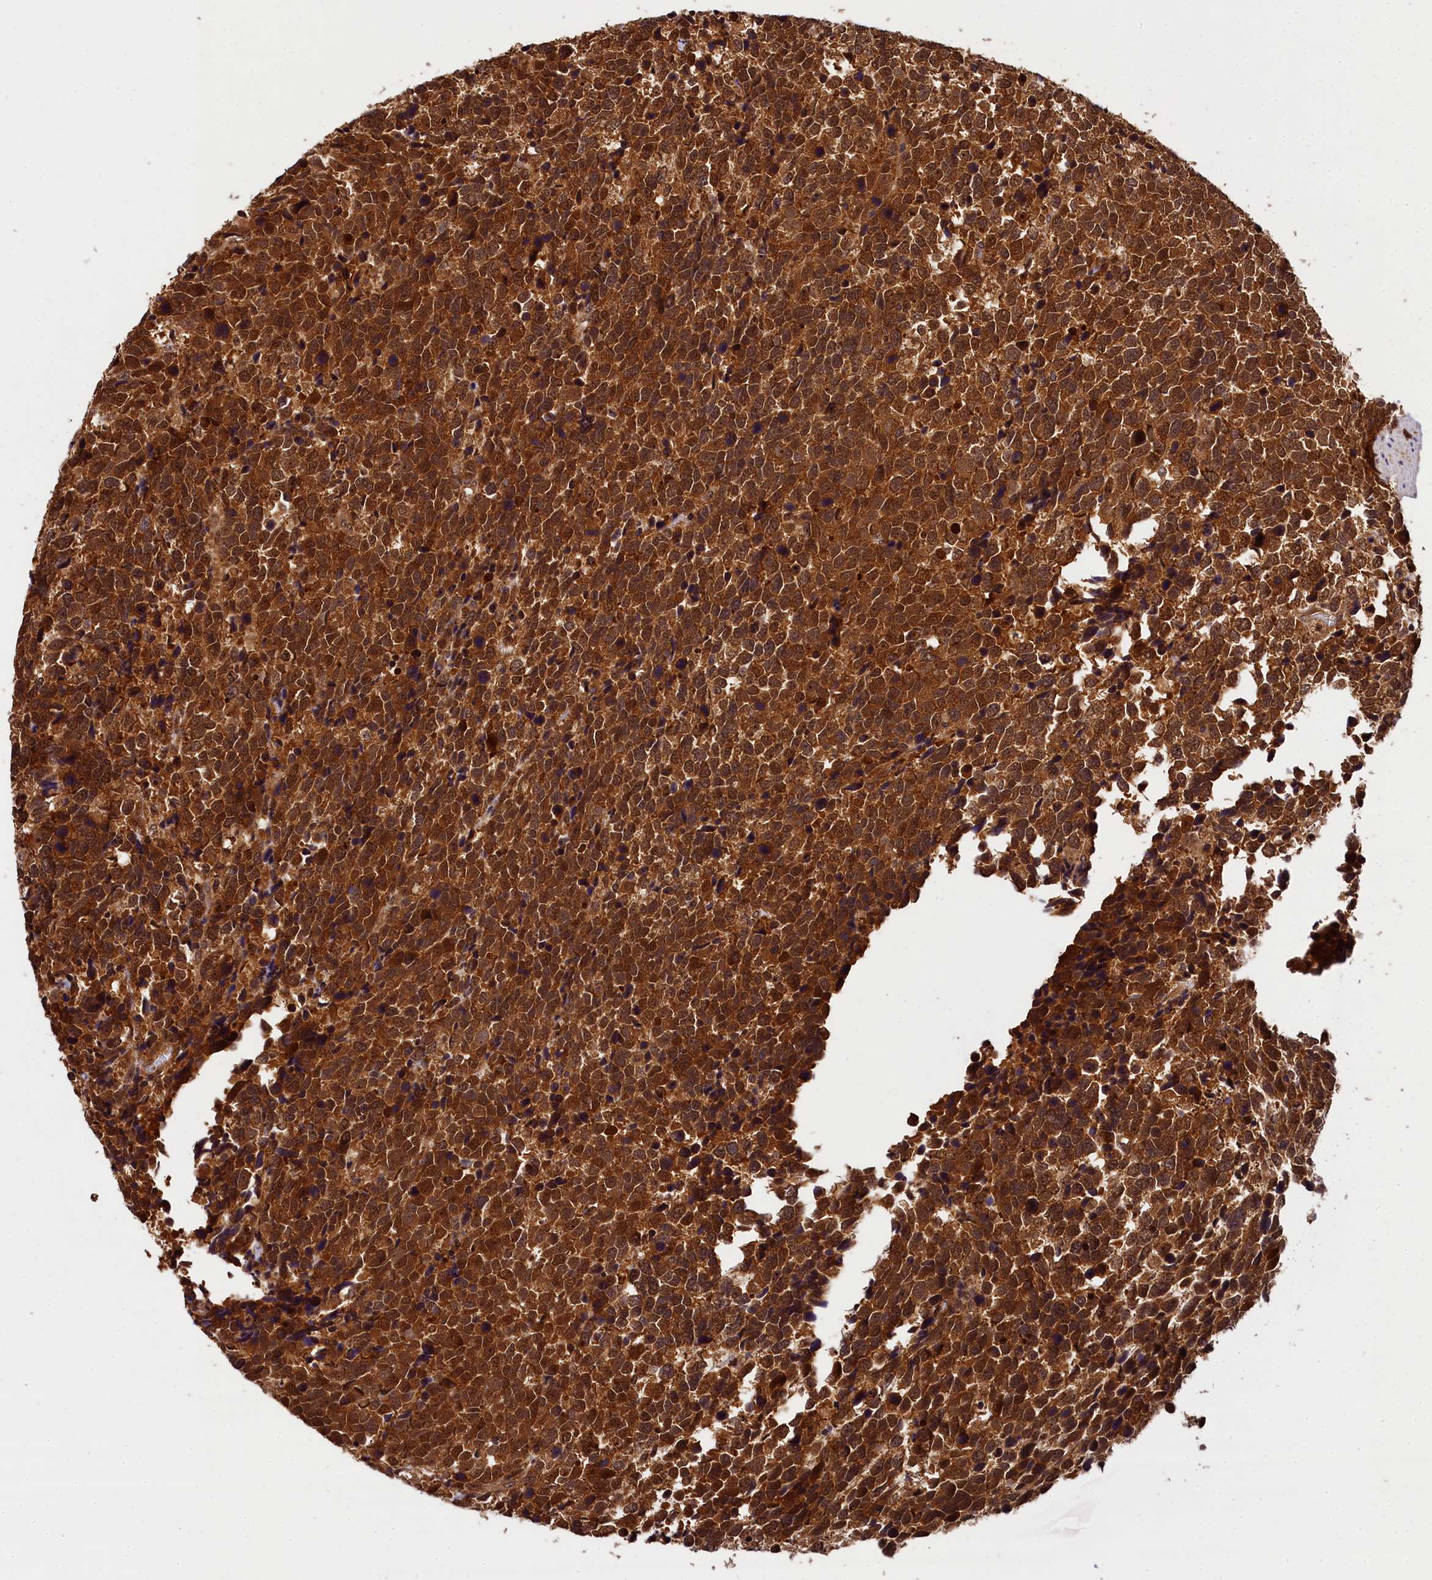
{"staining": {"intensity": "strong", "quantity": ">75%", "location": "cytoplasmic/membranous,nuclear"}, "tissue": "urothelial cancer", "cell_type": "Tumor cells", "image_type": "cancer", "snomed": [{"axis": "morphology", "description": "Urothelial carcinoma, High grade"}, {"axis": "topography", "description": "Urinary bladder"}], "caption": "Protein positivity by immunohistochemistry shows strong cytoplasmic/membranous and nuclear positivity in approximately >75% of tumor cells in high-grade urothelial carcinoma. (Brightfield microscopy of DAB IHC at high magnification).", "gene": "EIF6", "patient": {"sex": "female", "age": 82}}